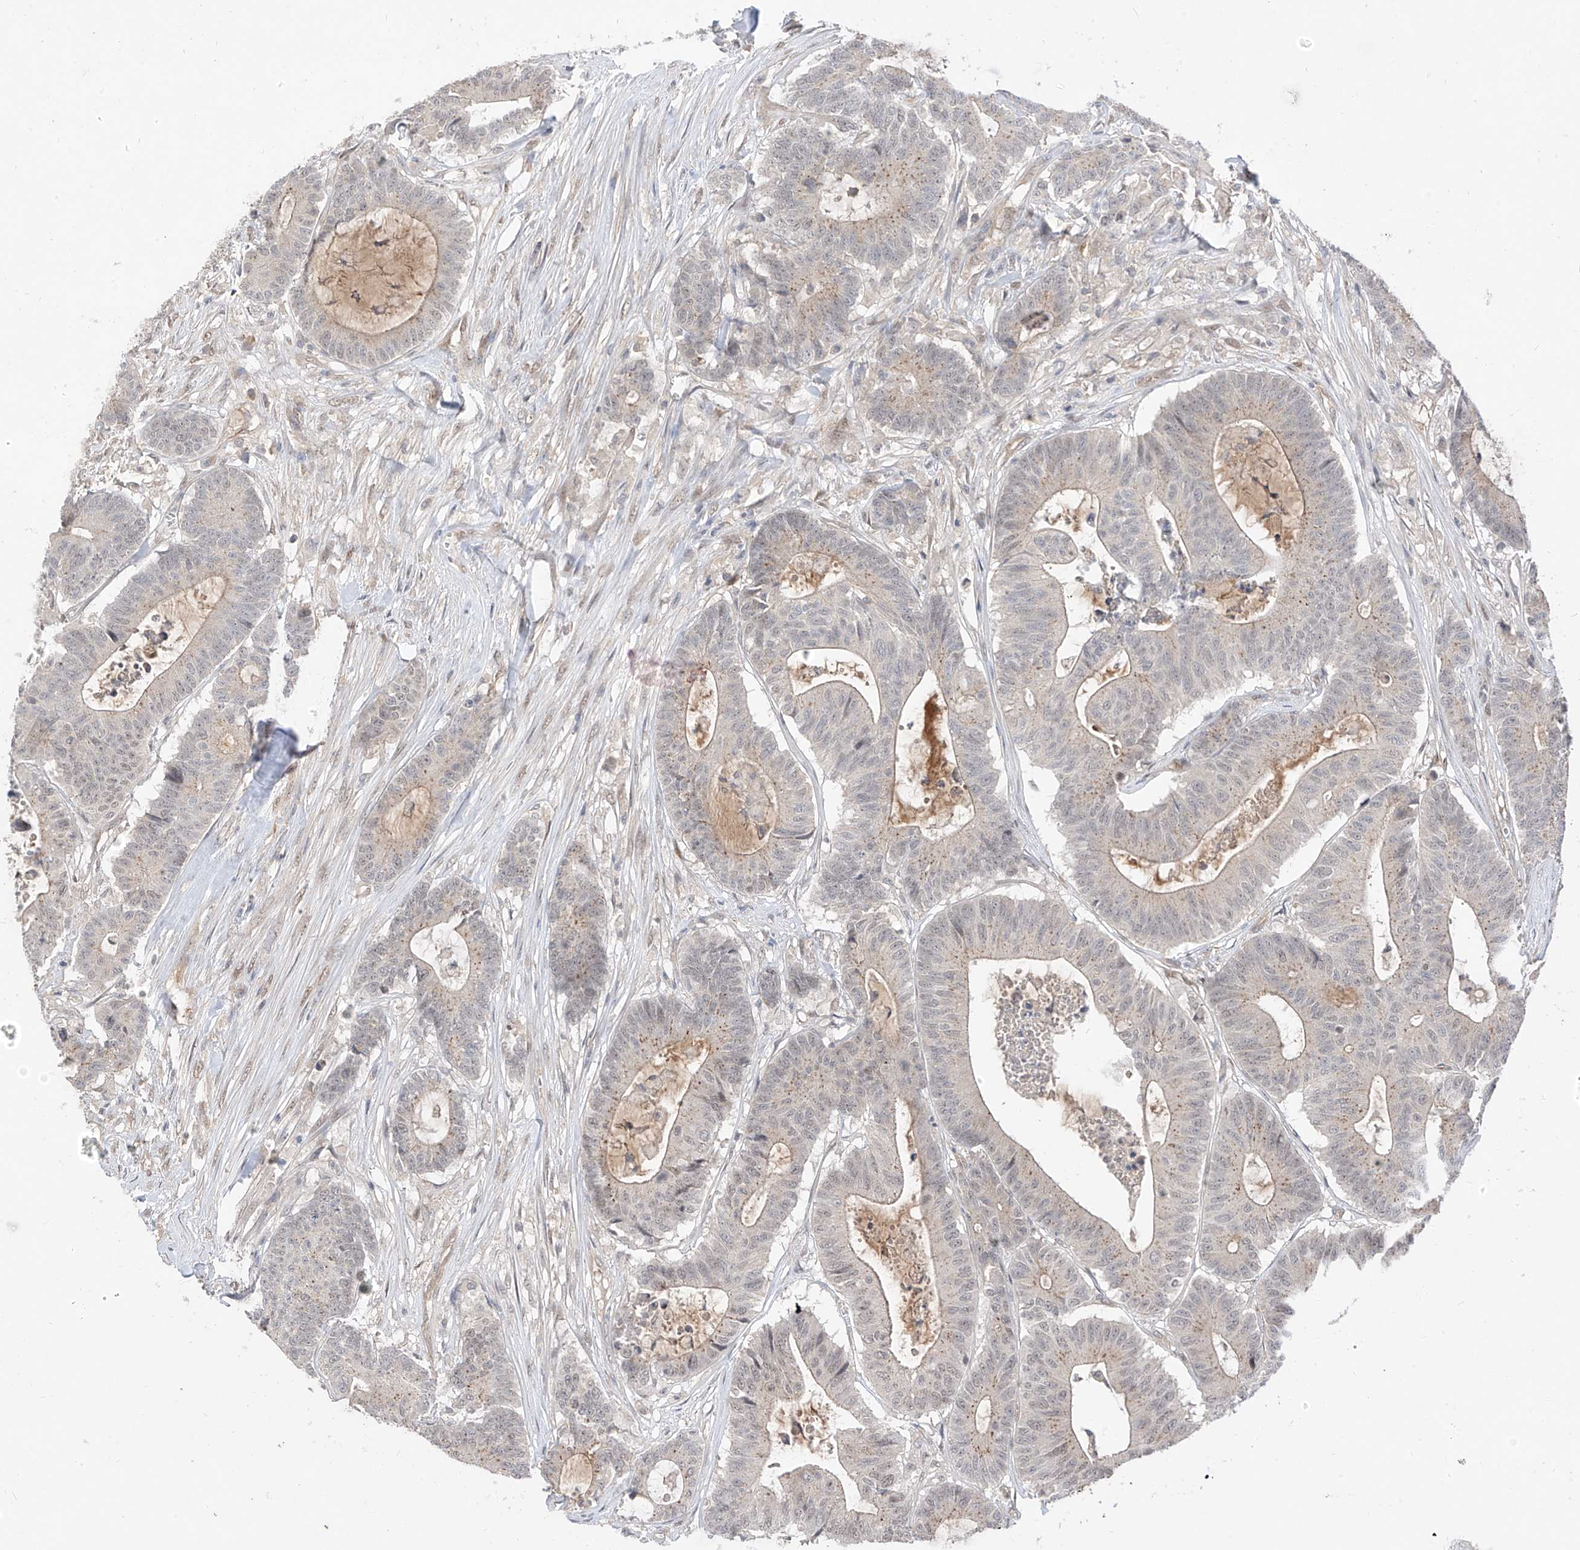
{"staining": {"intensity": "weak", "quantity": "<25%", "location": "cytoplasmic/membranous"}, "tissue": "colorectal cancer", "cell_type": "Tumor cells", "image_type": "cancer", "snomed": [{"axis": "morphology", "description": "Adenocarcinoma, NOS"}, {"axis": "topography", "description": "Colon"}], "caption": "DAB (3,3'-diaminobenzidine) immunohistochemical staining of colorectal cancer displays no significant expression in tumor cells.", "gene": "MRTFA", "patient": {"sex": "female", "age": 84}}